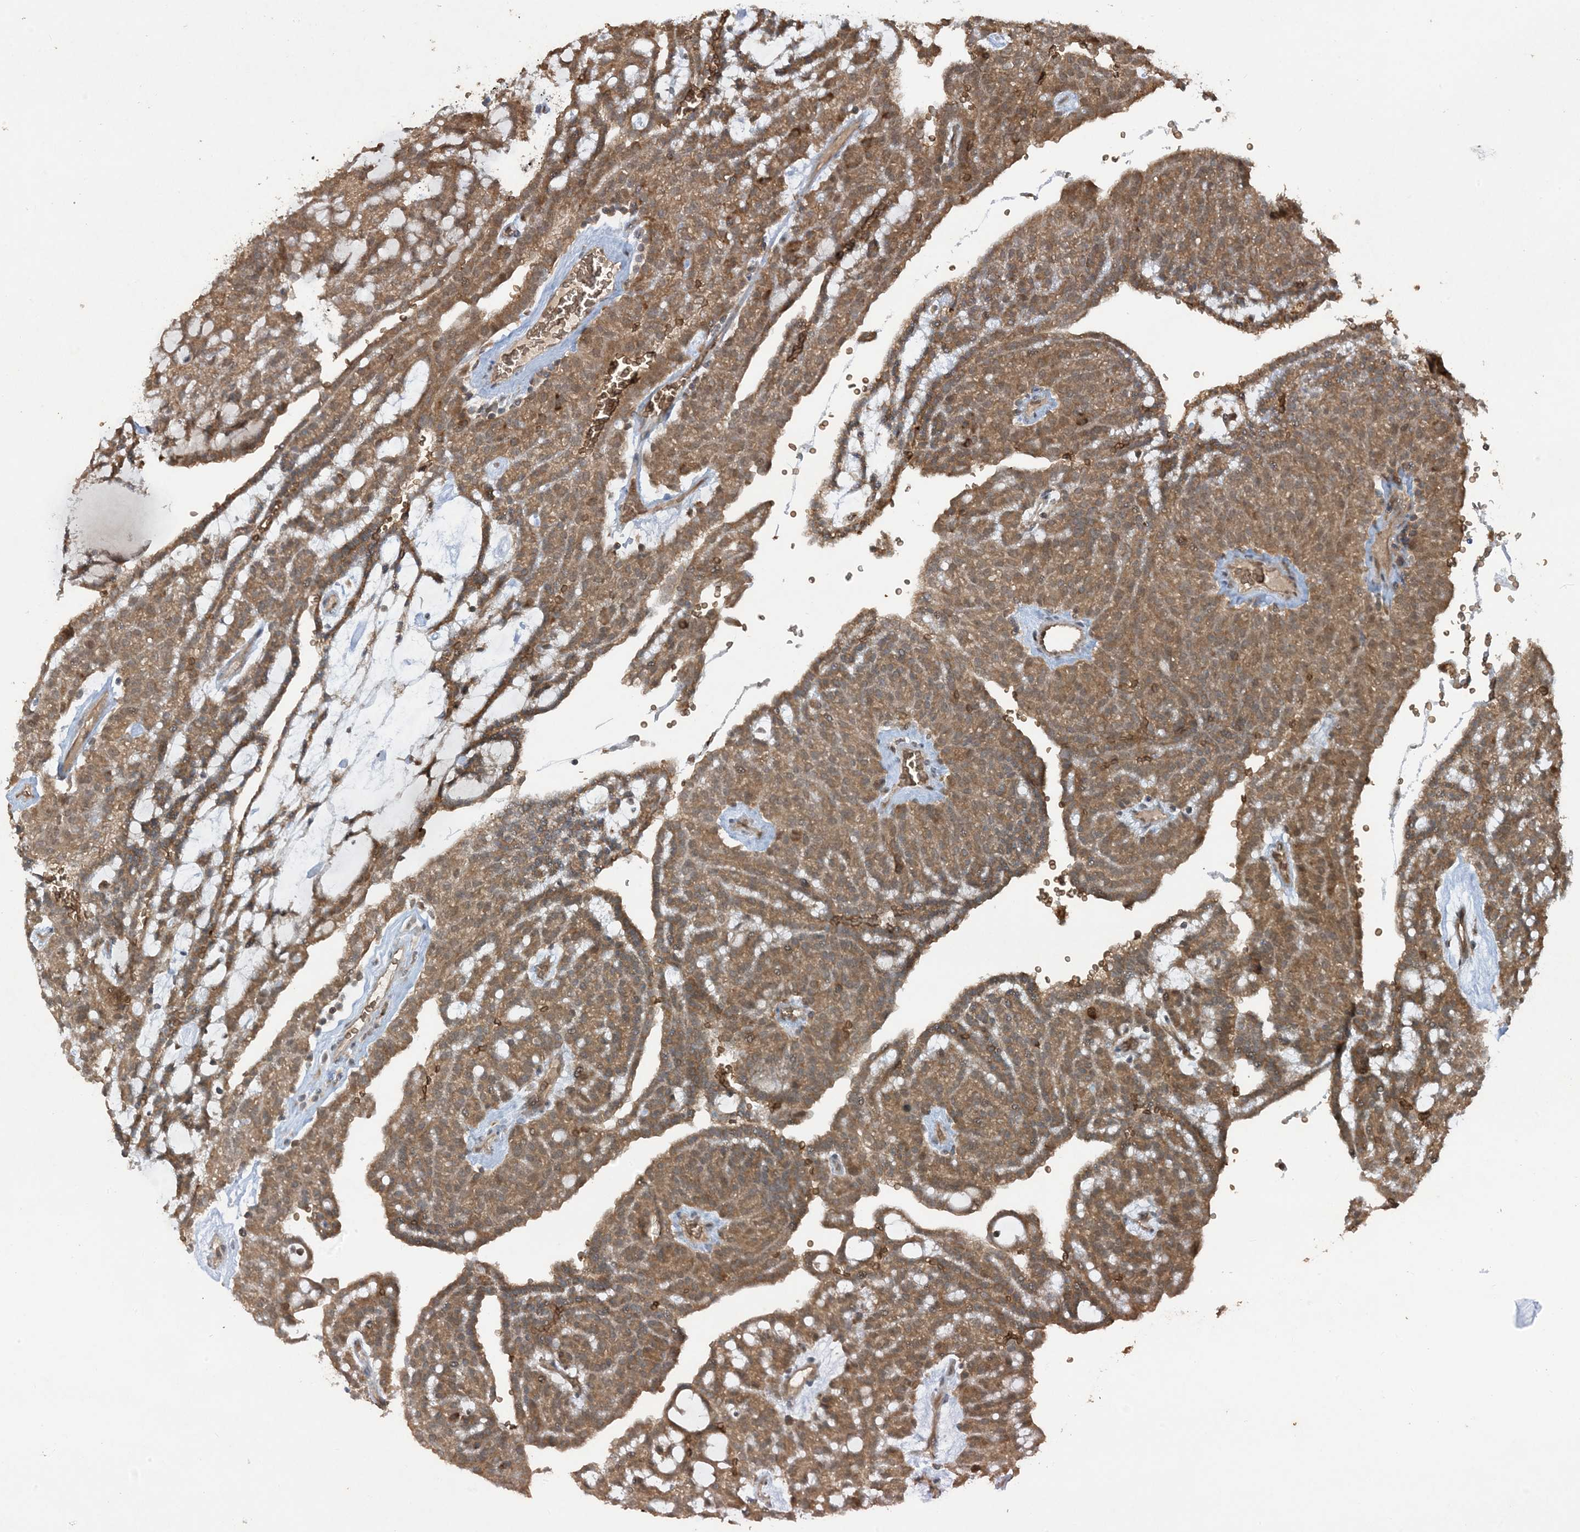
{"staining": {"intensity": "moderate", "quantity": ">75%", "location": "cytoplasmic/membranous"}, "tissue": "renal cancer", "cell_type": "Tumor cells", "image_type": "cancer", "snomed": [{"axis": "morphology", "description": "Adenocarcinoma, NOS"}, {"axis": "topography", "description": "Kidney"}], "caption": "Immunohistochemistry histopathology image of renal cancer stained for a protein (brown), which shows medium levels of moderate cytoplasmic/membranous positivity in approximately >75% of tumor cells.", "gene": "PUSL1", "patient": {"sex": "male", "age": 63}}